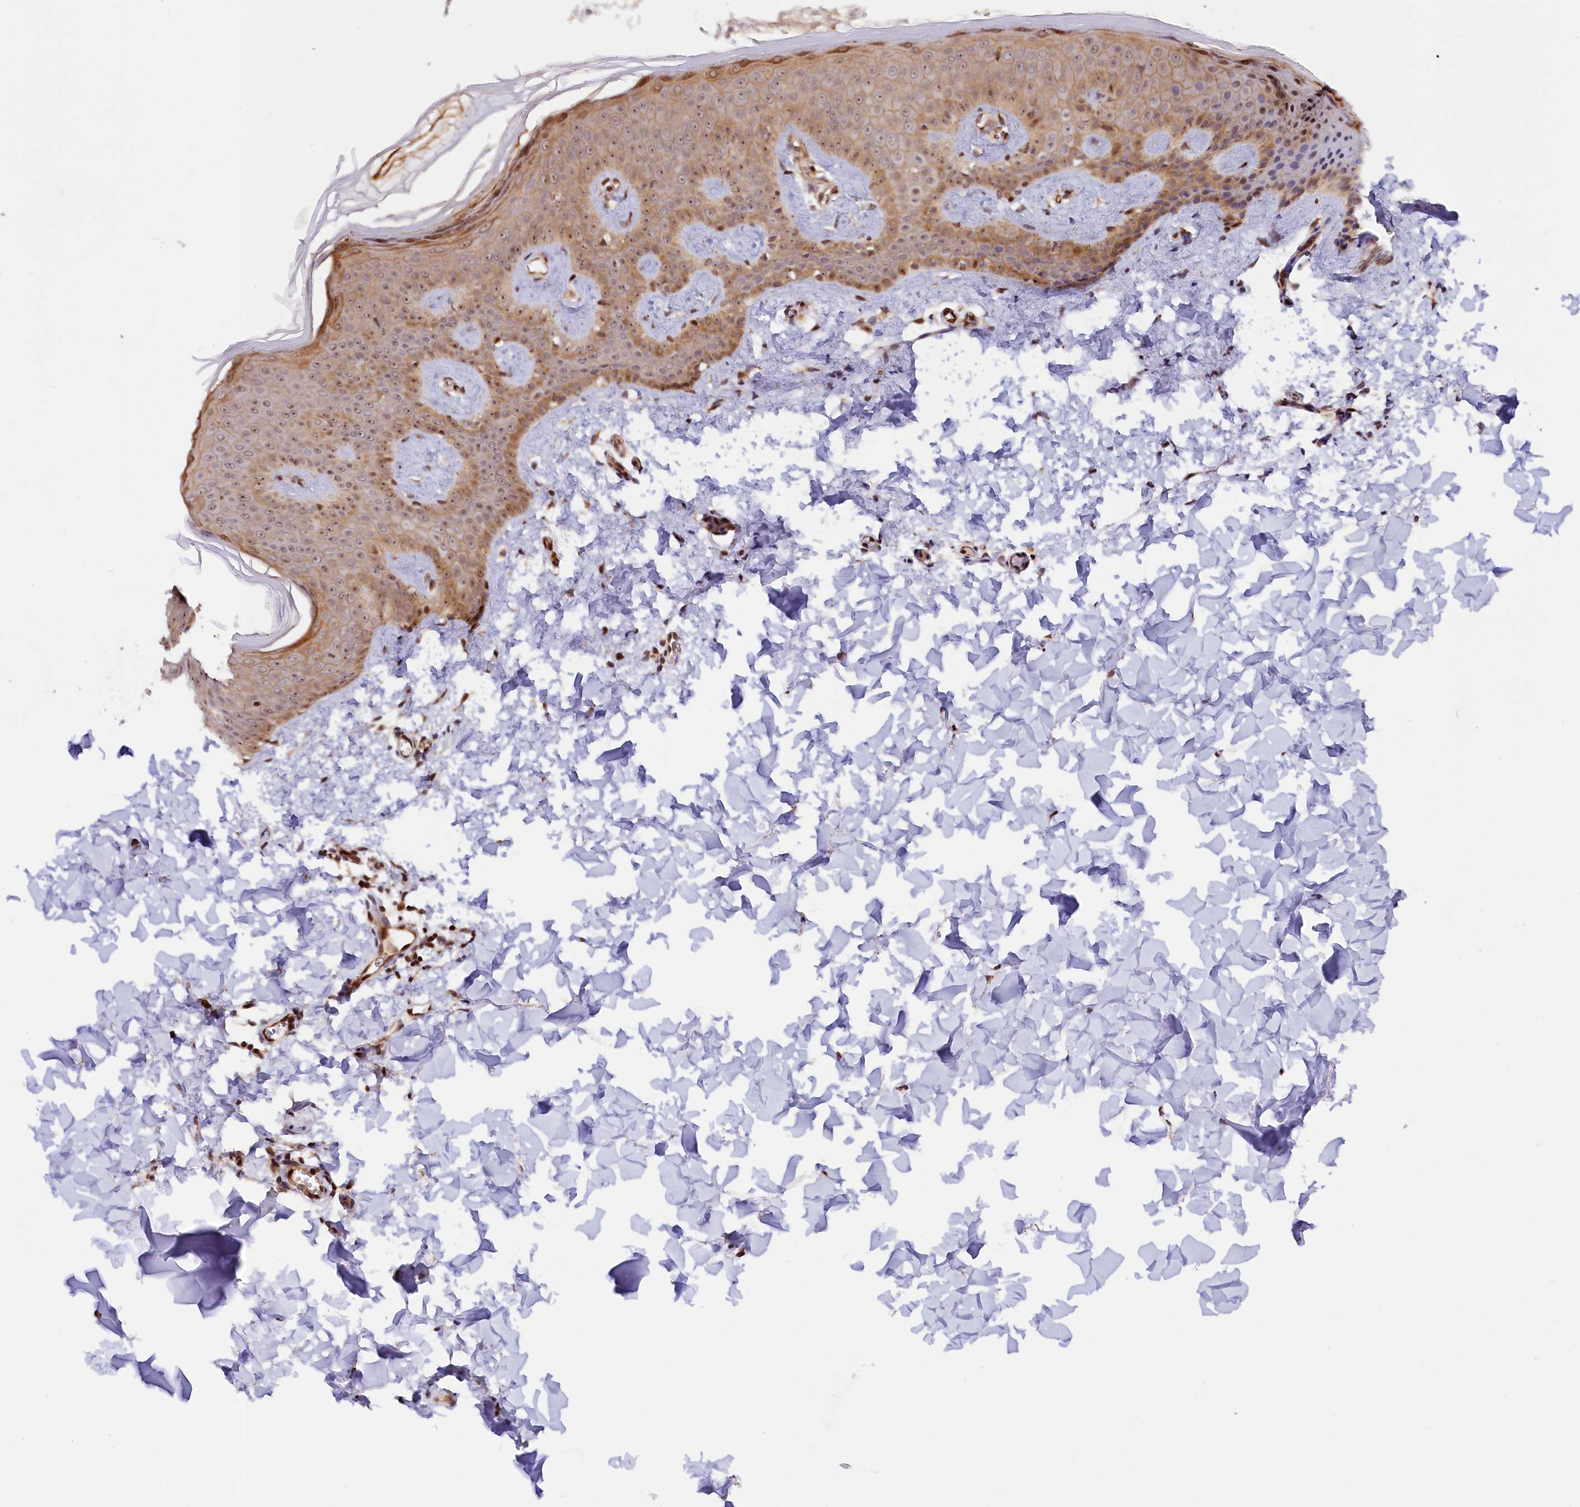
{"staining": {"intensity": "moderate", "quantity": ">75%", "location": "cytoplasmic/membranous,nuclear"}, "tissue": "skin", "cell_type": "Fibroblasts", "image_type": "normal", "snomed": [{"axis": "morphology", "description": "Normal tissue, NOS"}, {"axis": "topography", "description": "Skin"}], "caption": "This image displays IHC staining of unremarkable human skin, with medium moderate cytoplasmic/membranous,nuclear positivity in approximately >75% of fibroblasts.", "gene": "ANKRD24", "patient": {"sex": "male", "age": 36}}